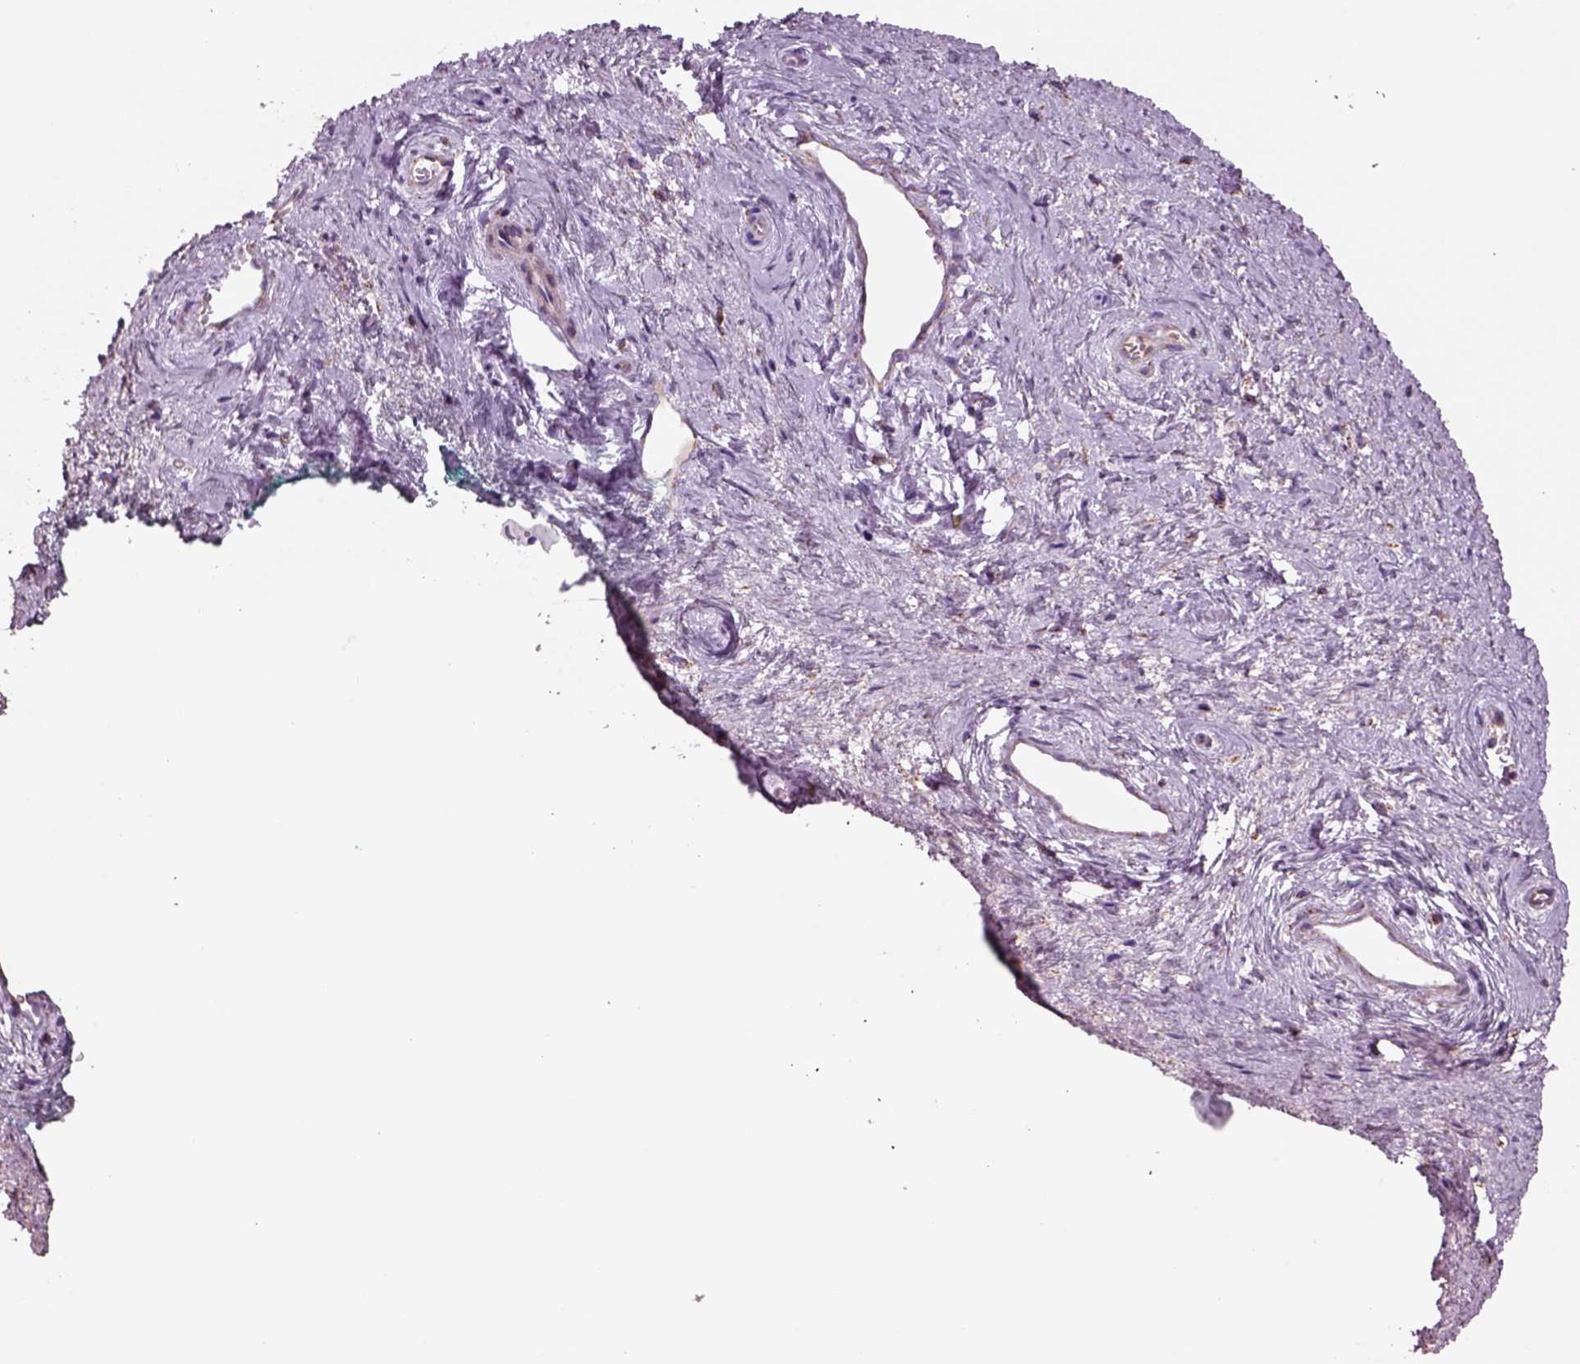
{"staining": {"intensity": "weak", "quantity": ">75%", "location": "cytoplasmic/membranous"}, "tissue": "vagina", "cell_type": "Squamous epithelial cells", "image_type": "normal", "snomed": [{"axis": "morphology", "description": "Normal tissue, NOS"}, {"axis": "topography", "description": "Vagina"}], "caption": "A micrograph of vagina stained for a protein reveals weak cytoplasmic/membranous brown staining in squamous epithelial cells. Immunohistochemistry stains the protein in brown and the nuclei are stained blue.", "gene": "SLC25A24", "patient": {"sex": "female", "age": 45}}